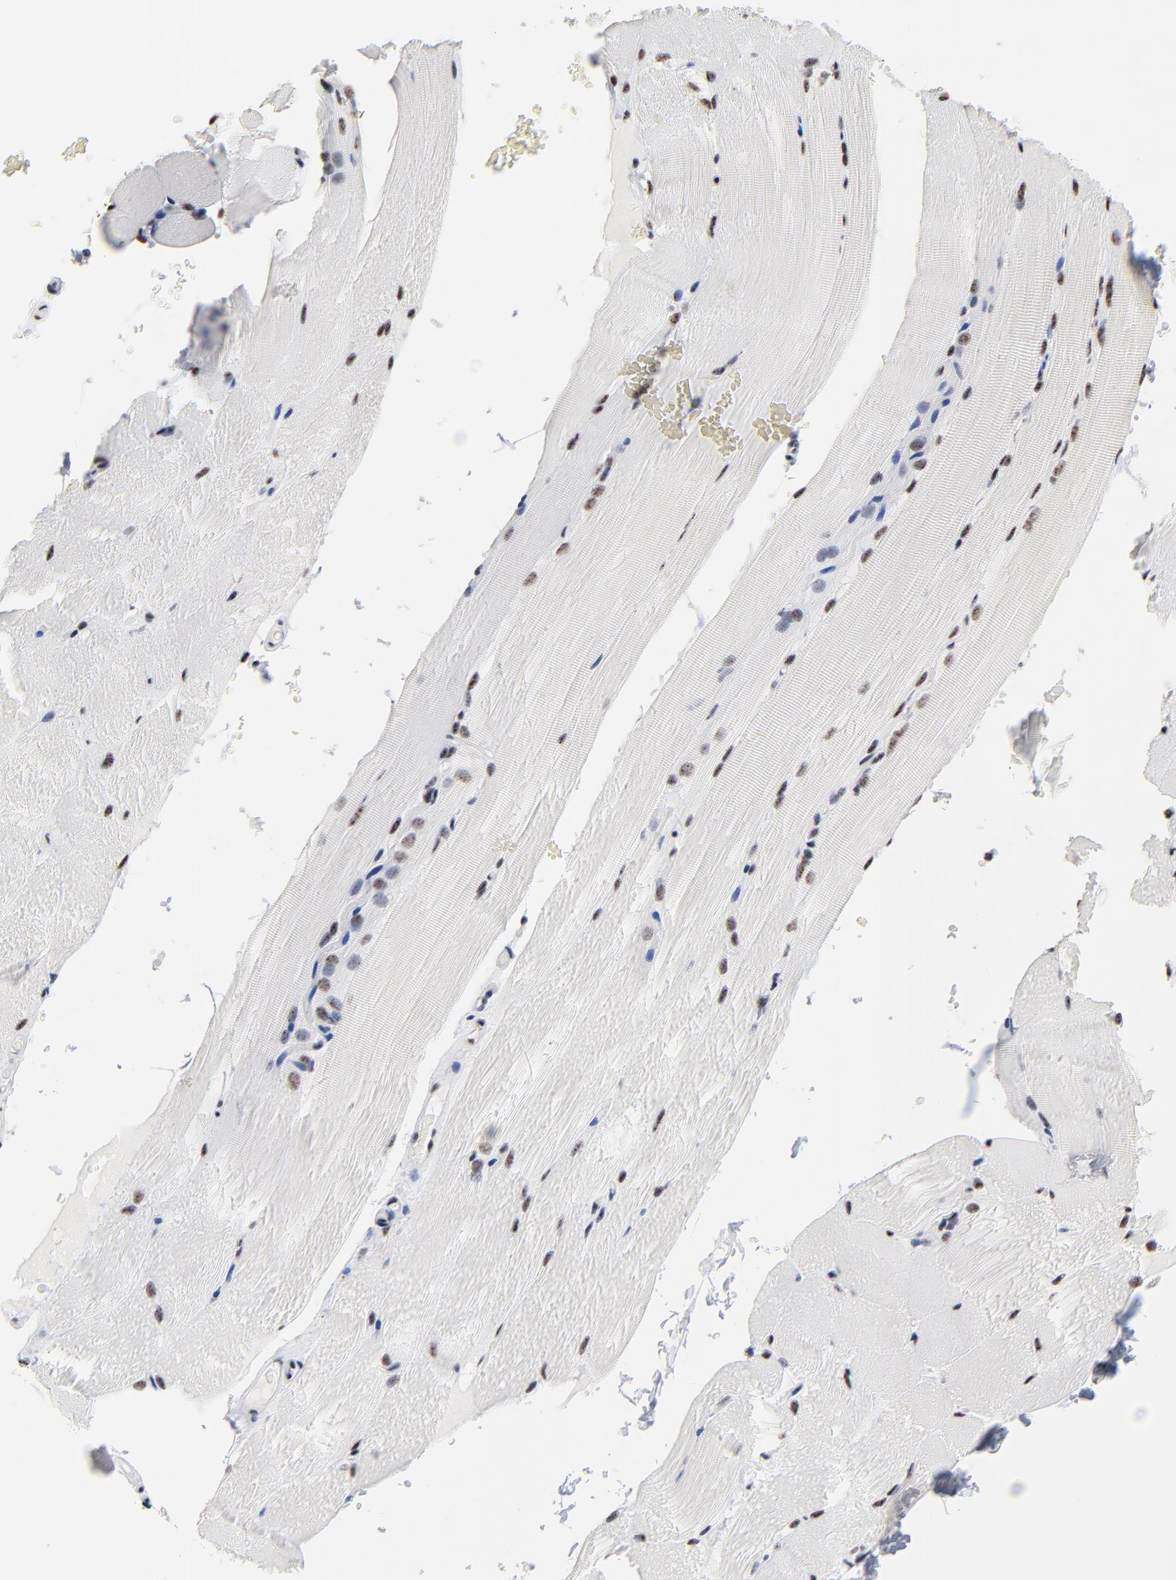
{"staining": {"intensity": "moderate", "quantity": "<25%", "location": "nuclear"}, "tissue": "skeletal muscle", "cell_type": "Myocytes", "image_type": "normal", "snomed": [{"axis": "morphology", "description": "Normal tissue, NOS"}, {"axis": "topography", "description": "Skeletal muscle"}], "caption": "Protein analysis of unremarkable skeletal muscle demonstrates moderate nuclear positivity in approximately <25% of myocytes. The staining was performed using DAB, with brown indicating positive protein expression. Nuclei are stained blue with hematoxylin.", "gene": "MBD4", "patient": {"sex": "female", "age": 37}}